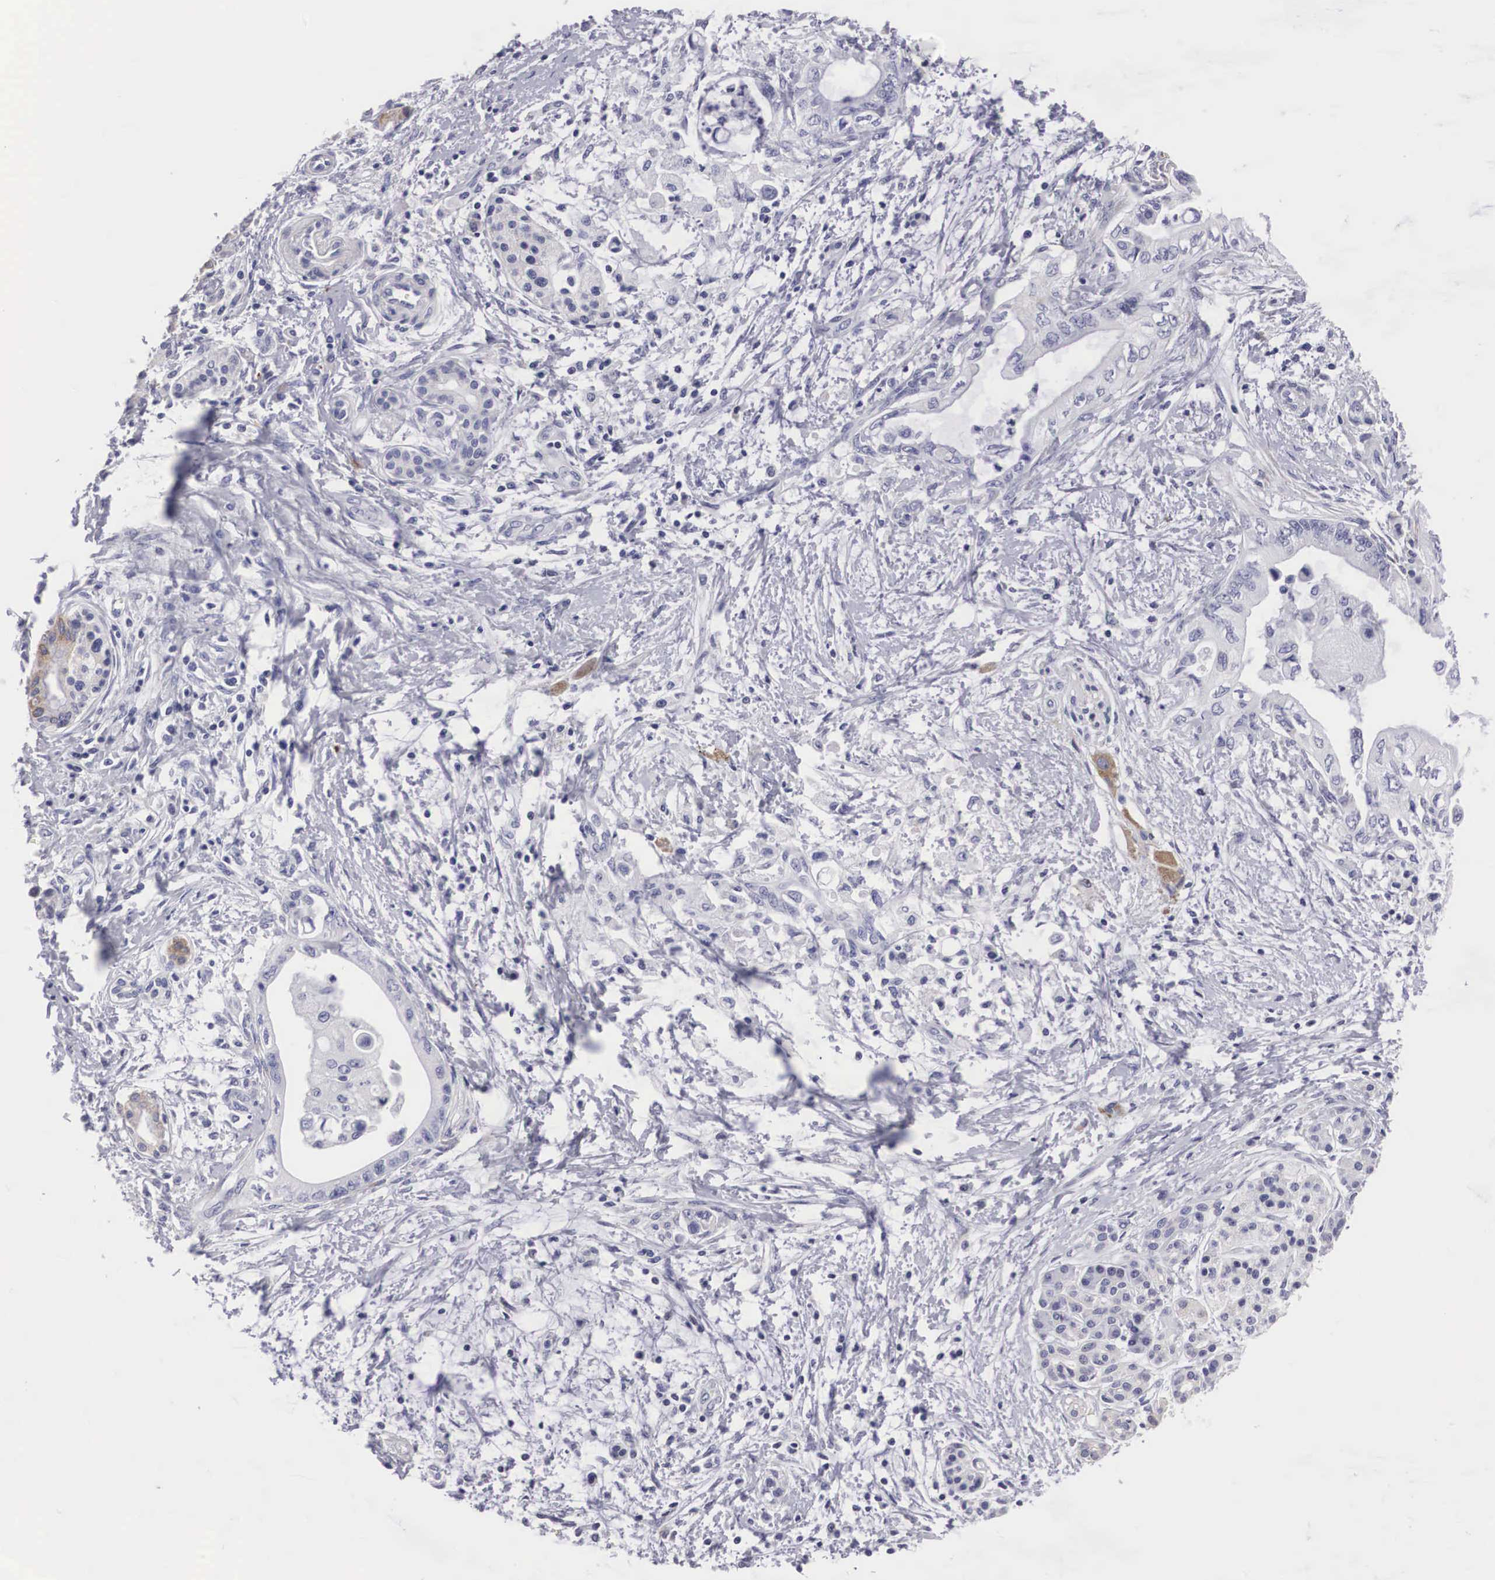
{"staining": {"intensity": "negative", "quantity": "none", "location": "none"}, "tissue": "pancreatic cancer", "cell_type": "Tumor cells", "image_type": "cancer", "snomed": [{"axis": "morphology", "description": "Adenocarcinoma, NOS"}, {"axis": "topography", "description": "Pancreas"}], "caption": "An image of human pancreatic adenocarcinoma is negative for staining in tumor cells.", "gene": "ARMCX3", "patient": {"sex": "female", "age": 66}}